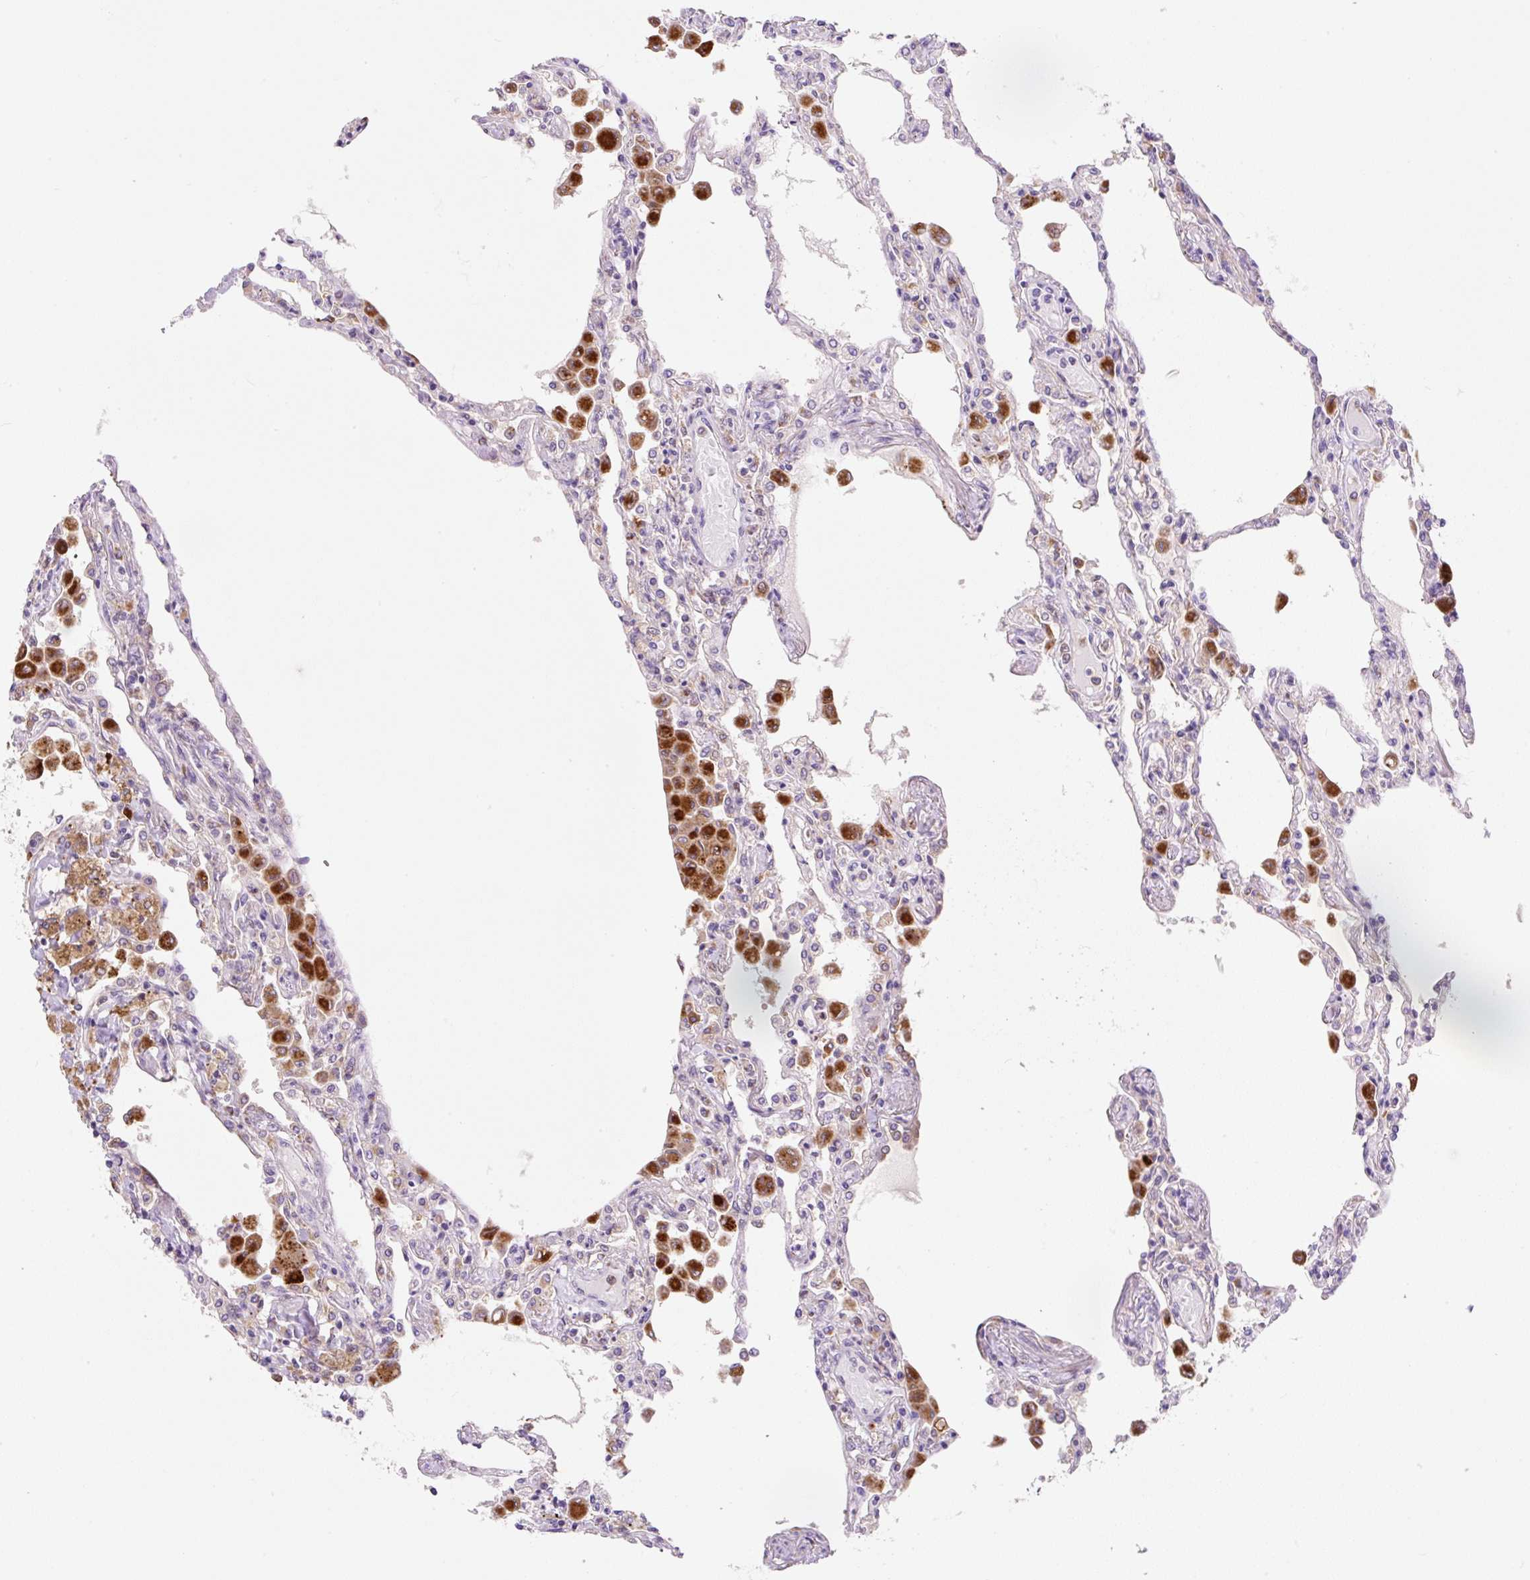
{"staining": {"intensity": "negative", "quantity": "none", "location": "none"}, "tissue": "lung", "cell_type": "Alveolar cells", "image_type": "normal", "snomed": [{"axis": "morphology", "description": "Normal tissue, NOS"}, {"axis": "topography", "description": "Bronchus"}, {"axis": "topography", "description": "Lung"}], "caption": "IHC photomicrograph of benign lung stained for a protein (brown), which reveals no staining in alveolar cells. Nuclei are stained in blue.", "gene": "CEBPZOS", "patient": {"sex": "female", "age": 49}}